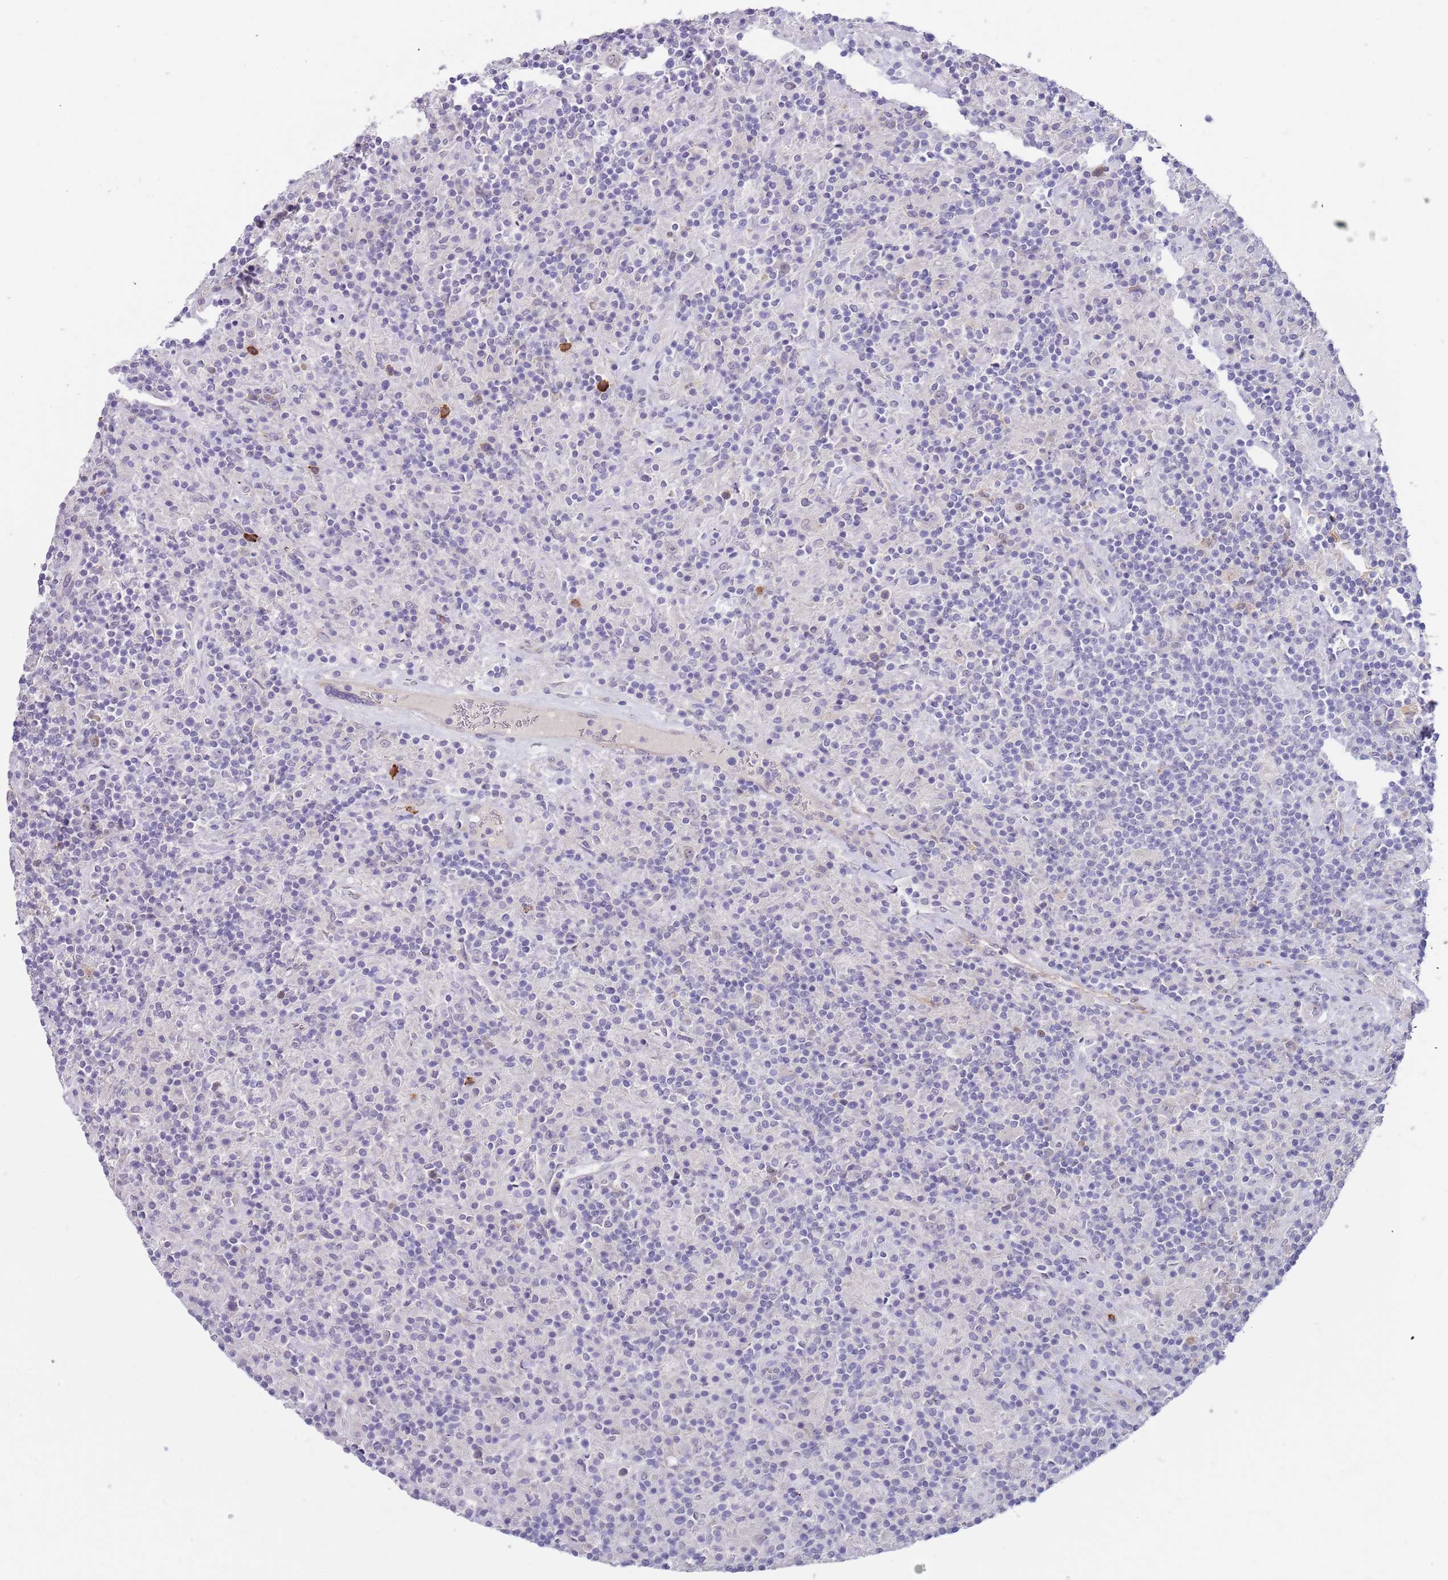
{"staining": {"intensity": "negative", "quantity": "none", "location": "none"}, "tissue": "lymphoma", "cell_type": "Tumor cells", "image_type": "cancer", "snomed": [{"axis": "morphology", "description": "Malignant lymphoma, non-Hodgkin's type, Low grade"}, {"axis": "topography", "description": "Lymph node"}], "caption": "IHC of lymphoma reveals no staining in tumor cells.", "gene": "TNRC6C", "patient": {"sex": "female", "age": 67}}